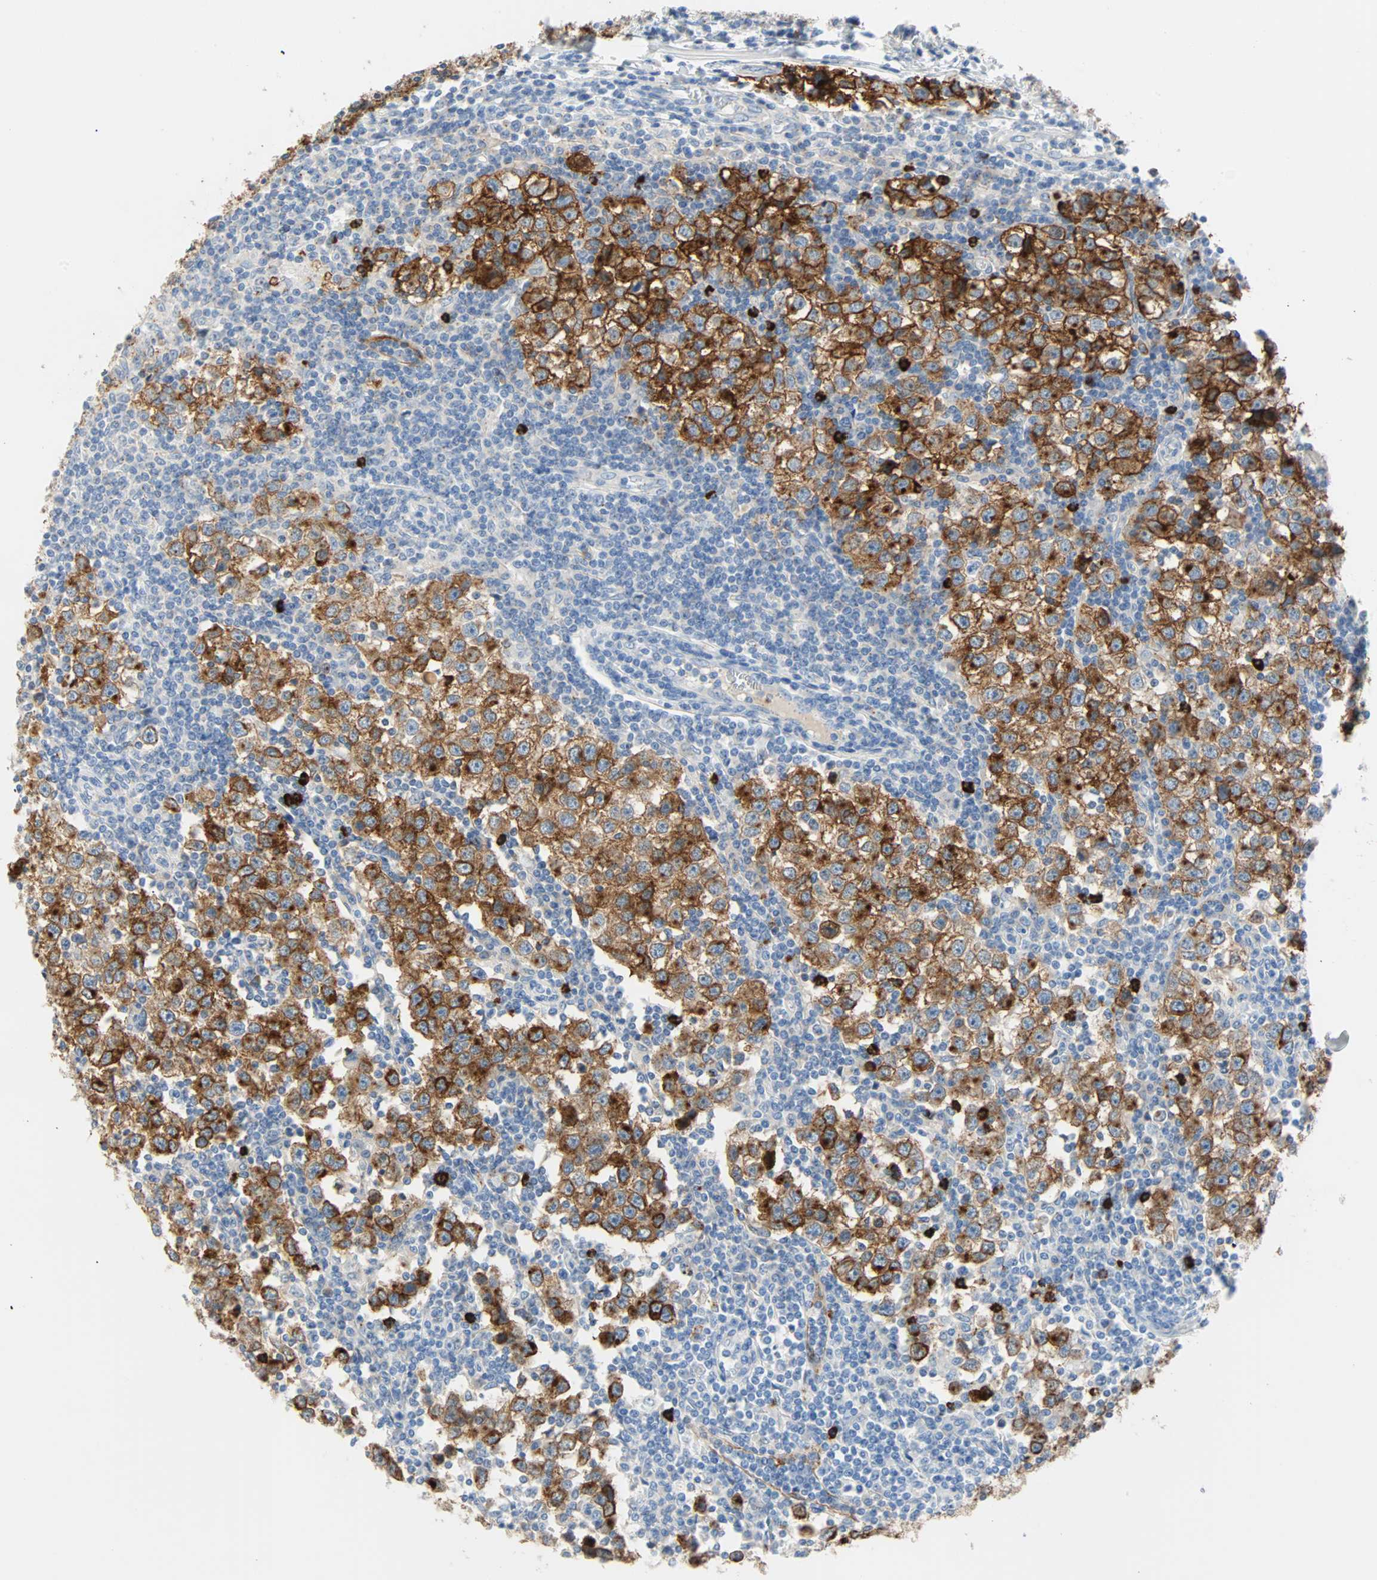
{"staining": {"intensity": "strong", "quantity": ">75%", "location": "cytoplasmic/membranous"}, "tissue": "testis cancer", "cell_type": "Tumor cells", "image_type": "cancer", "snomed": [{"axis": "morphology", "description": "Seminoma, NOS"}, {"axis": "topography", "description": "Testis"}], "caption": "Immunohistochemistry (IHC) photomicrograph of neoplastic tissue: testis cancer stained using immunohistochemistry (IHC) displays high levels of strong protein expression localized specifically in the cytoplasmic/membranous of tumor cells, appearing as a cytoplasmic/membranous brown color.", "gene": "PDPN", "patient": {"sex": "male", "age": 65}}